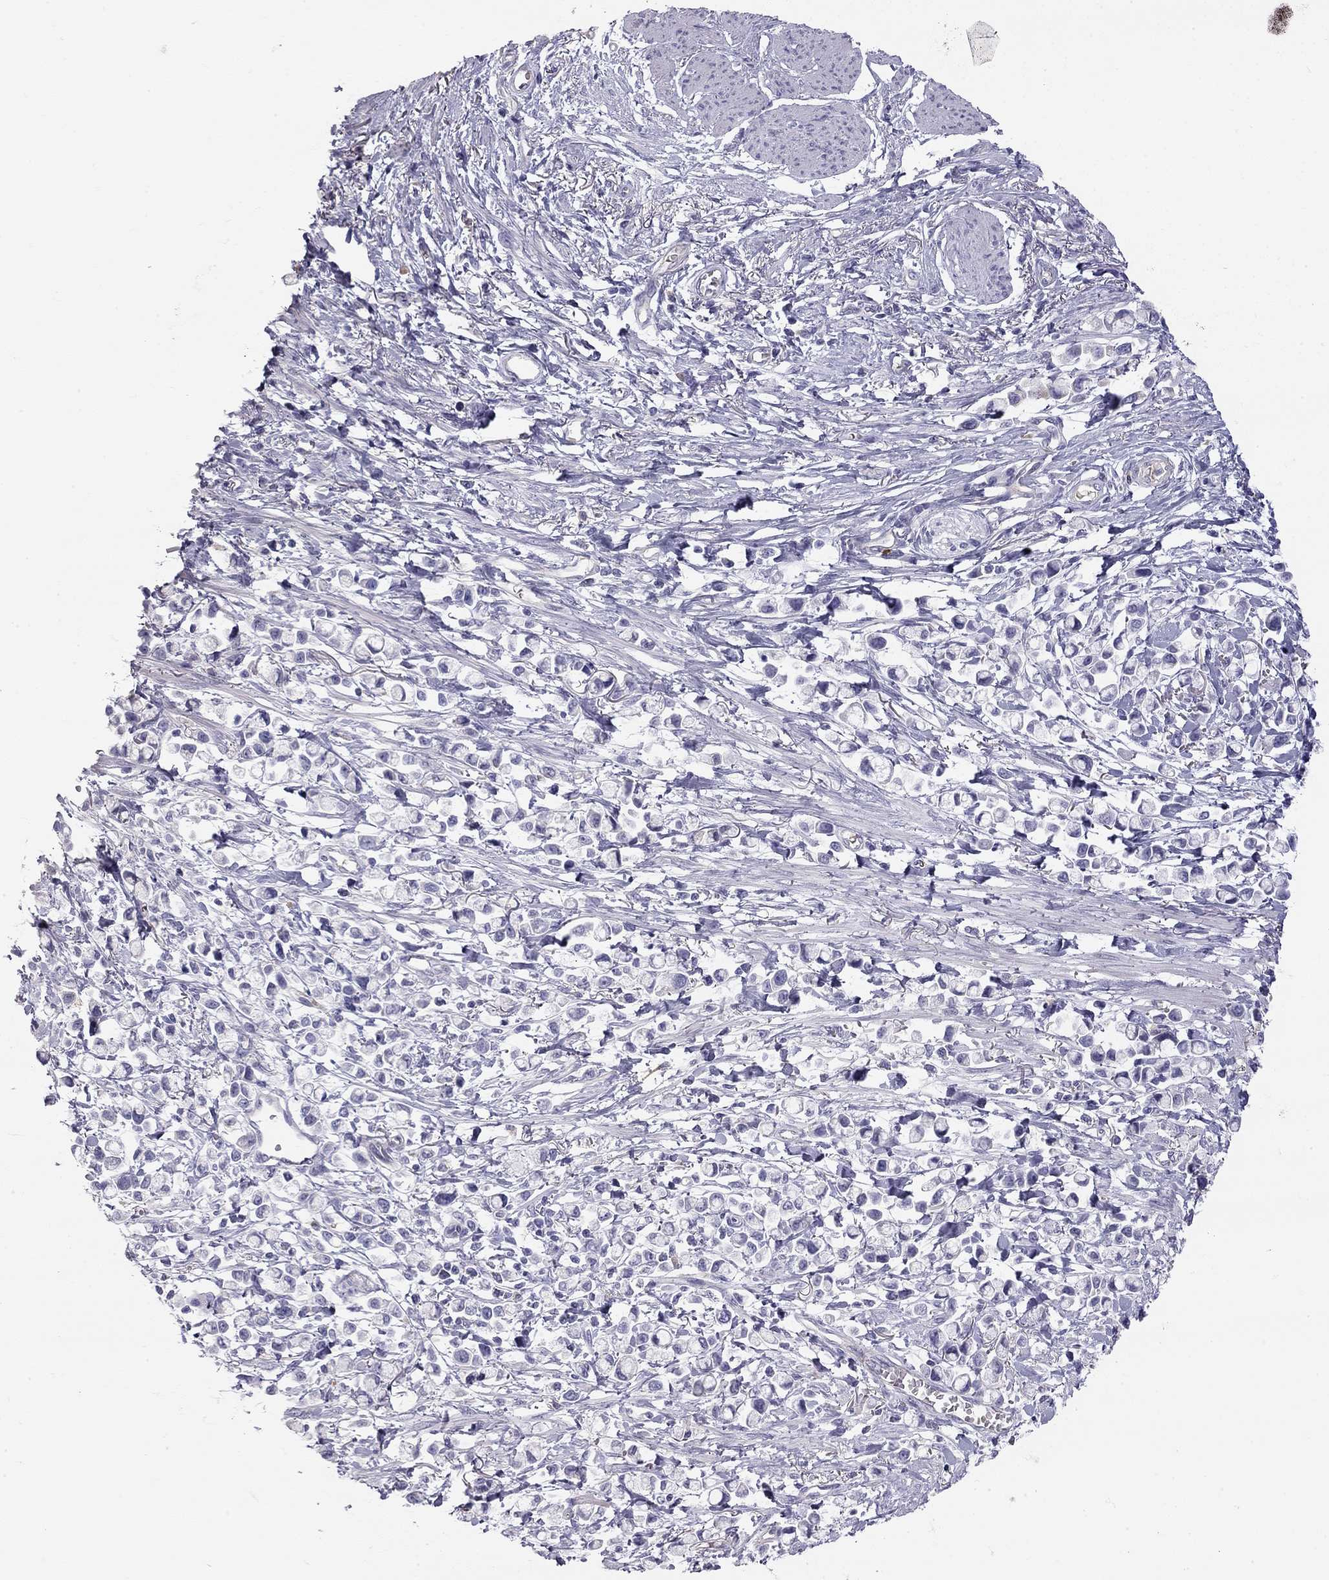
{"staining": {"intensity": "negative", "quantity": "none", "location": "none"}, "tissue": "stomach cancer", "cell_type": "Tumor cells", "image_type": "cancer", "snomed": [{"axis": "morphology", "description": "Adenocarcinoma, NOS"}, {"axis": "topography", "description": "Stomach"}], "caption": "Immunohistochemistry (IHC) of stomach cancer (adenocarcinoma) reveals no expression in tumor cells.", "gene": "TDRD6", "patient": {"sex": "female", "age": 81}}